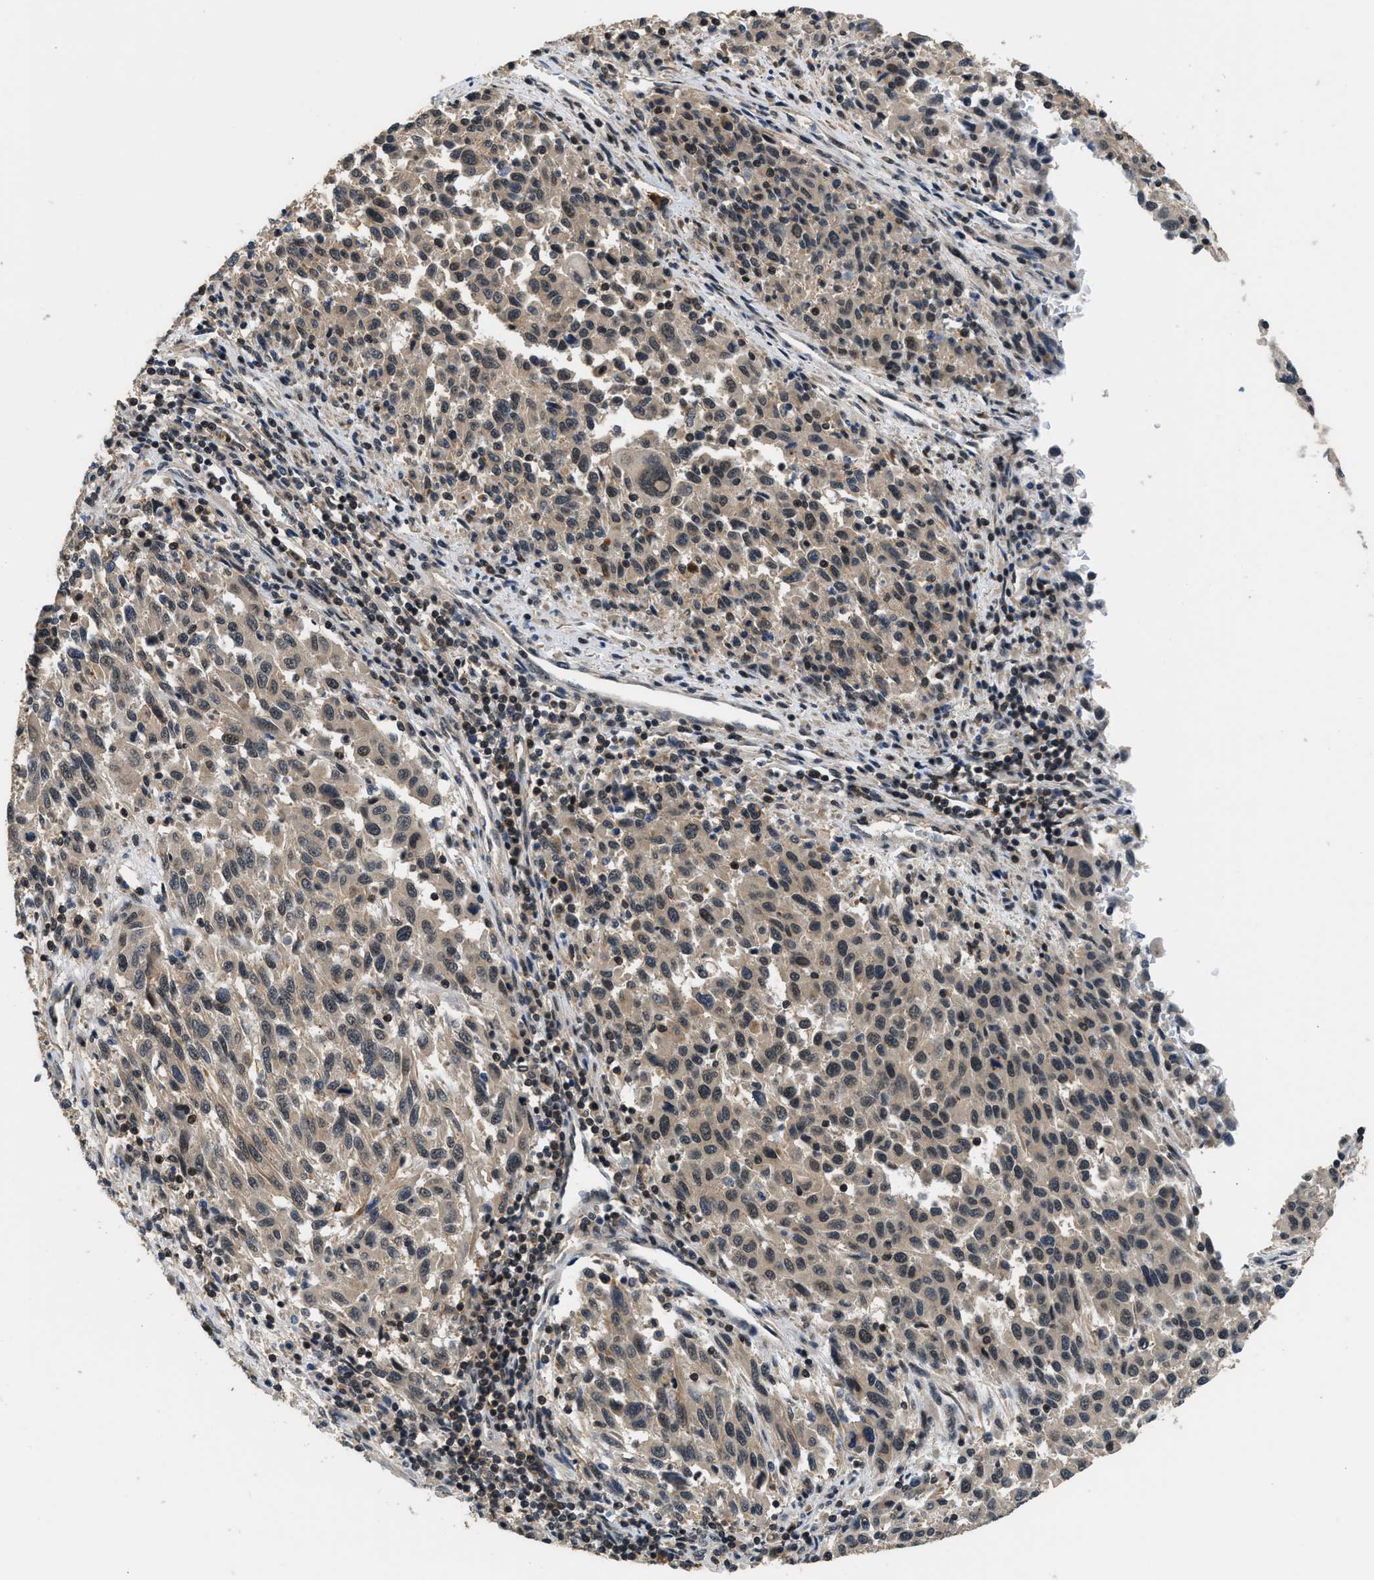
{"staining": {"intensity": "weak", "quantity": ">75%", "location": "cytoplasmic/membranous,nuclear"}, "tissue": "melanoma", "cell_type": "Tumor cells", "image_type": "cancer", "snomed": [{"axis": "morphology", "description": "Malignant melanoma, Metastatic site"}, {"axis": "topography", "description": "Lymph node"}], "caption": "Malignant melanoma (metastatic site) stained with a brown dye exhibits weak cytoplasmic/membranous and nuclear positive expression in approximately >75% of tumor cells.", "gene": "MTMR1", "patient": {"sex": "male", "age": 61}}